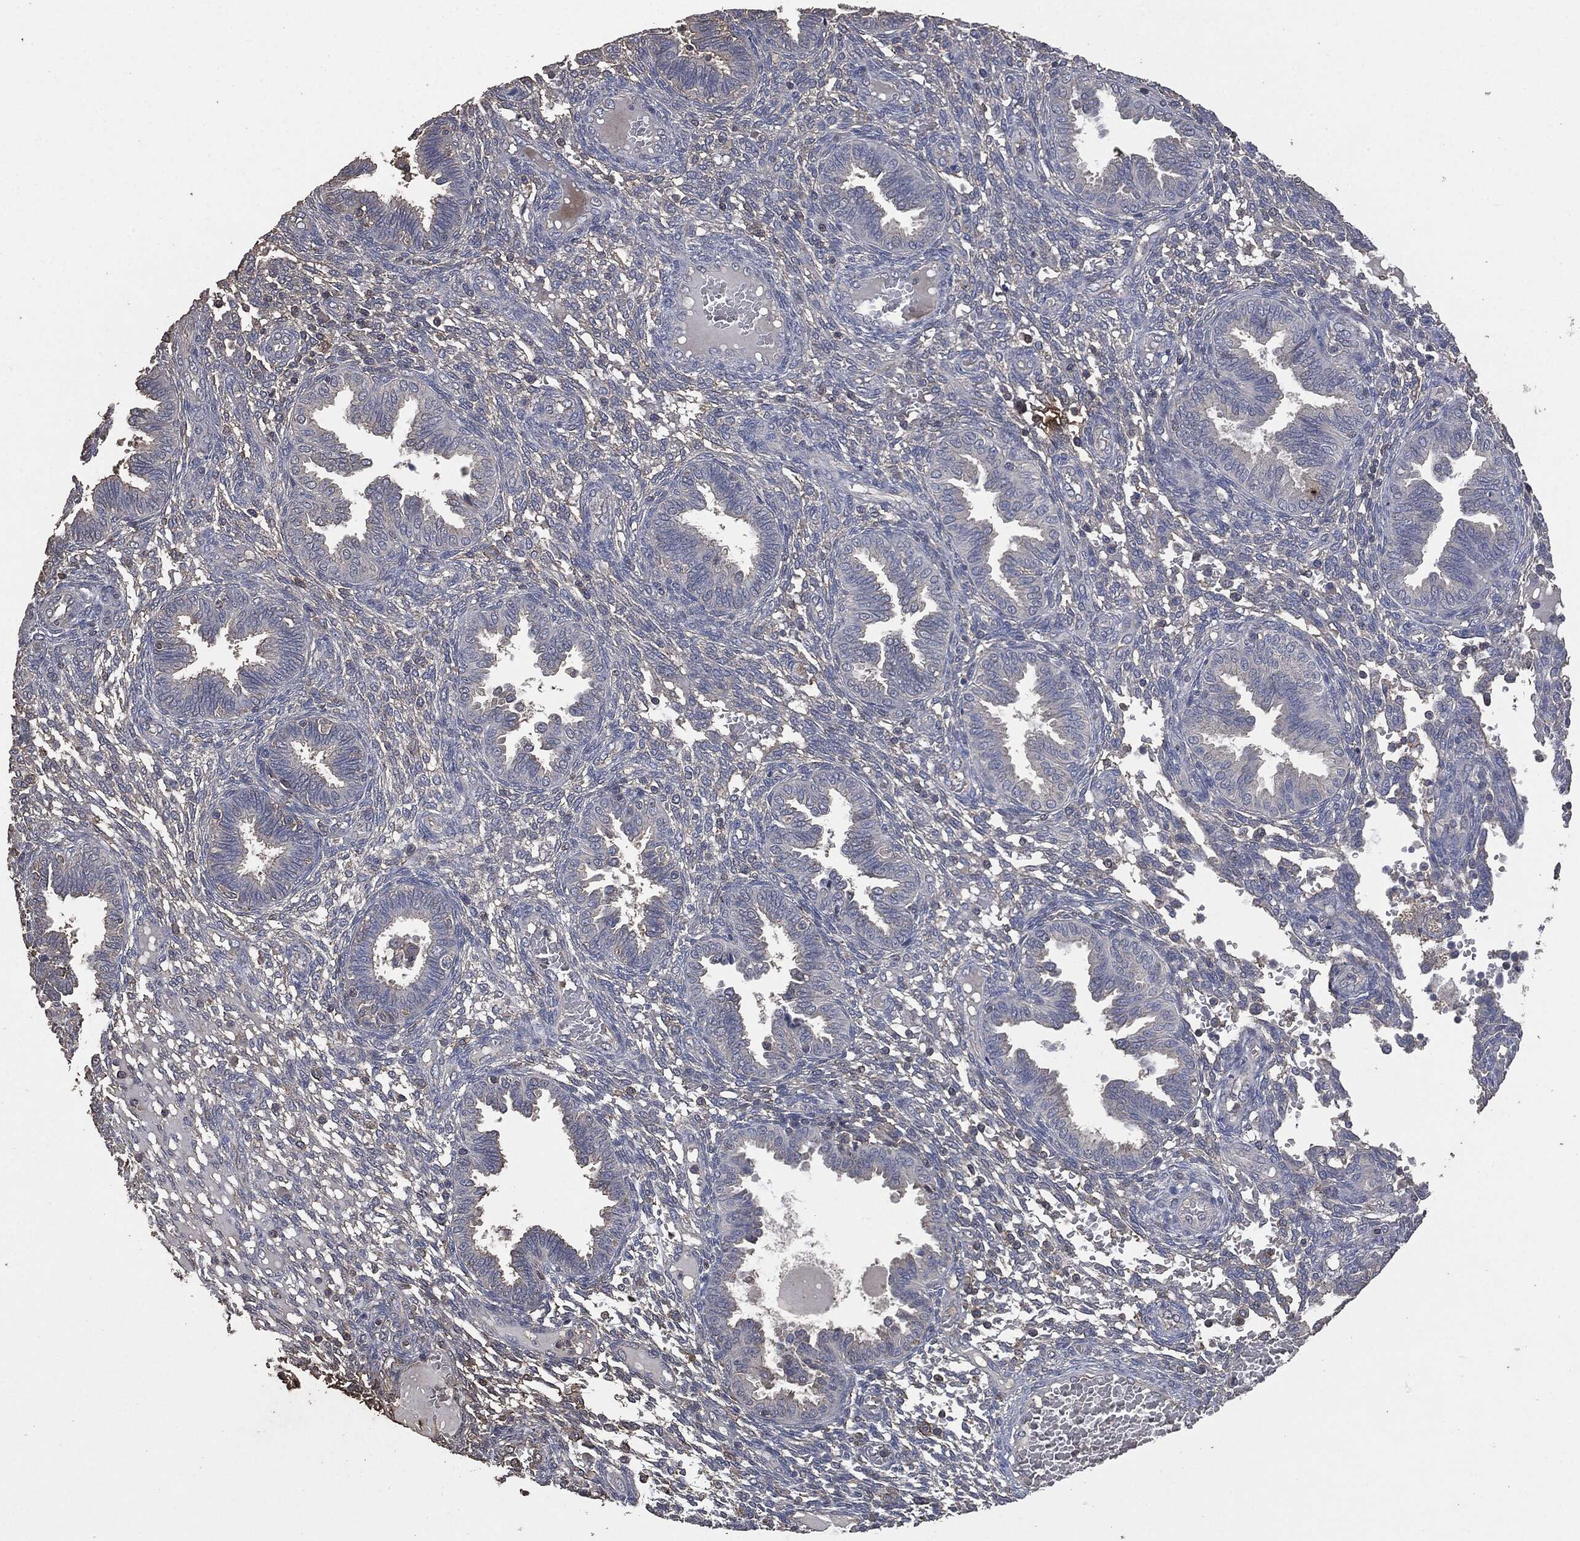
{"staining": {"intensity": "negative", "quantity": "none", "location": "none"}, "tissue": "endometrium", "cell_type": "Cells in endometrial stroma", "image_type": "normal", "snomed": [{"axis": "morphology", "description": "Normal tissue, NOS"}, {"axis": "topography", "description": "Endometrium"}], "caption": "Cells in endometrial stroma show no significant protein positivity in normal endometrium. (DAB immunohistochemistry (IHC) with hematoxylin counter stain).", "gene": "MSLN", "patient": {"sex": "female", "age": 42}}